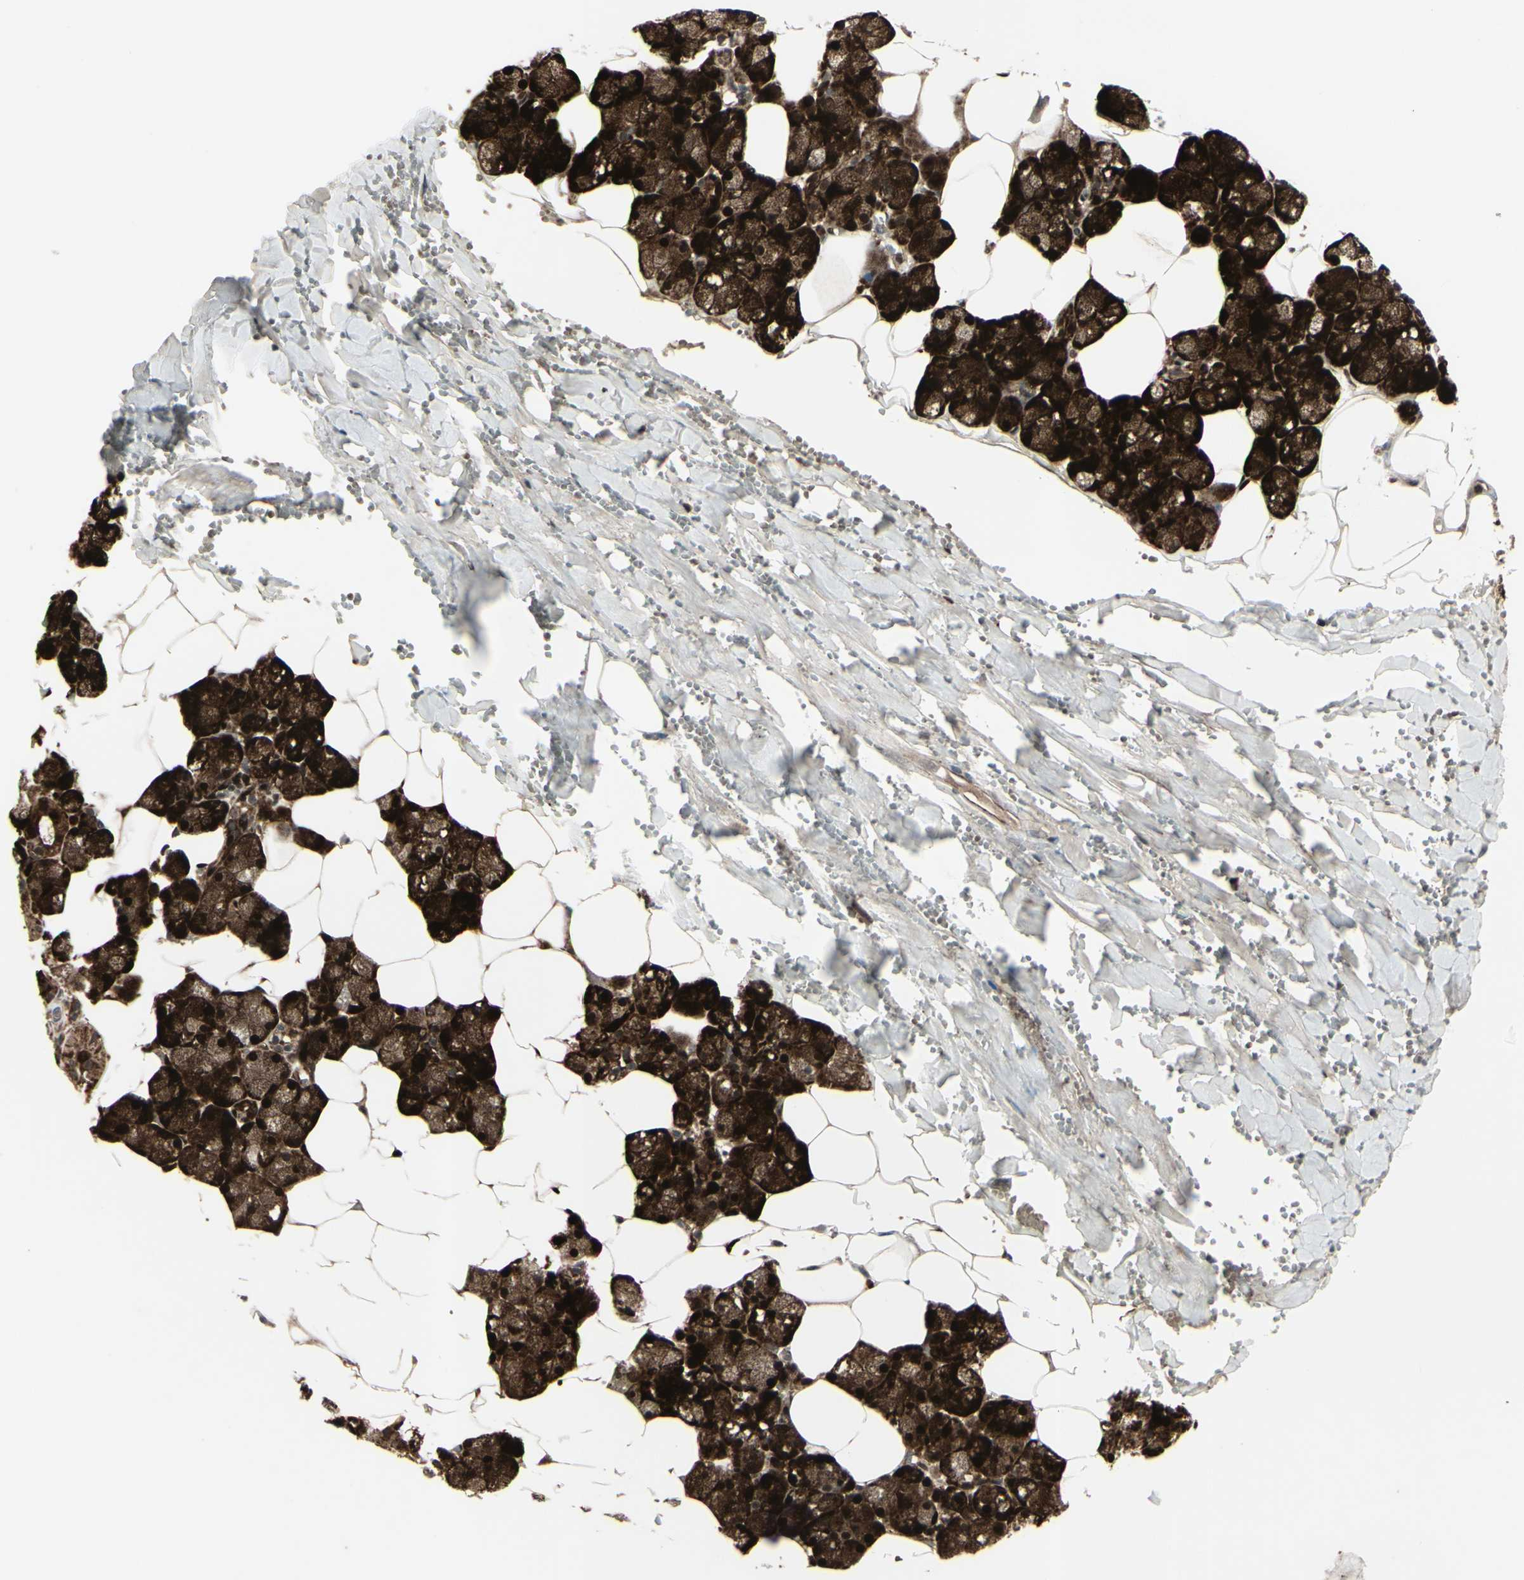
{"staining": {"intensity": "strong", "quantity": ">75%", "location": "cytoplasmic/membranous,nuclear"}, "tissue": "salivary gland", "cell_type": "Glandular cells", "image_type": "normal", "snomed": [{"axis": "morphology", "description": "Normal tissue, NOS"}, {"axis": "topography", "description": "Salivary gland"}], "caption": "This histopathology image demonstrates normal salivary gland stained with immunohistochemistry (IHC) to label a protein in brown. The cytoplasmic/membranous,nuclear of glandular cells show strong positivity for the protein. Nuclei are counter-stained blue.", "gene": "MLF2", "patient": {"sex": "male", "age": 62}}